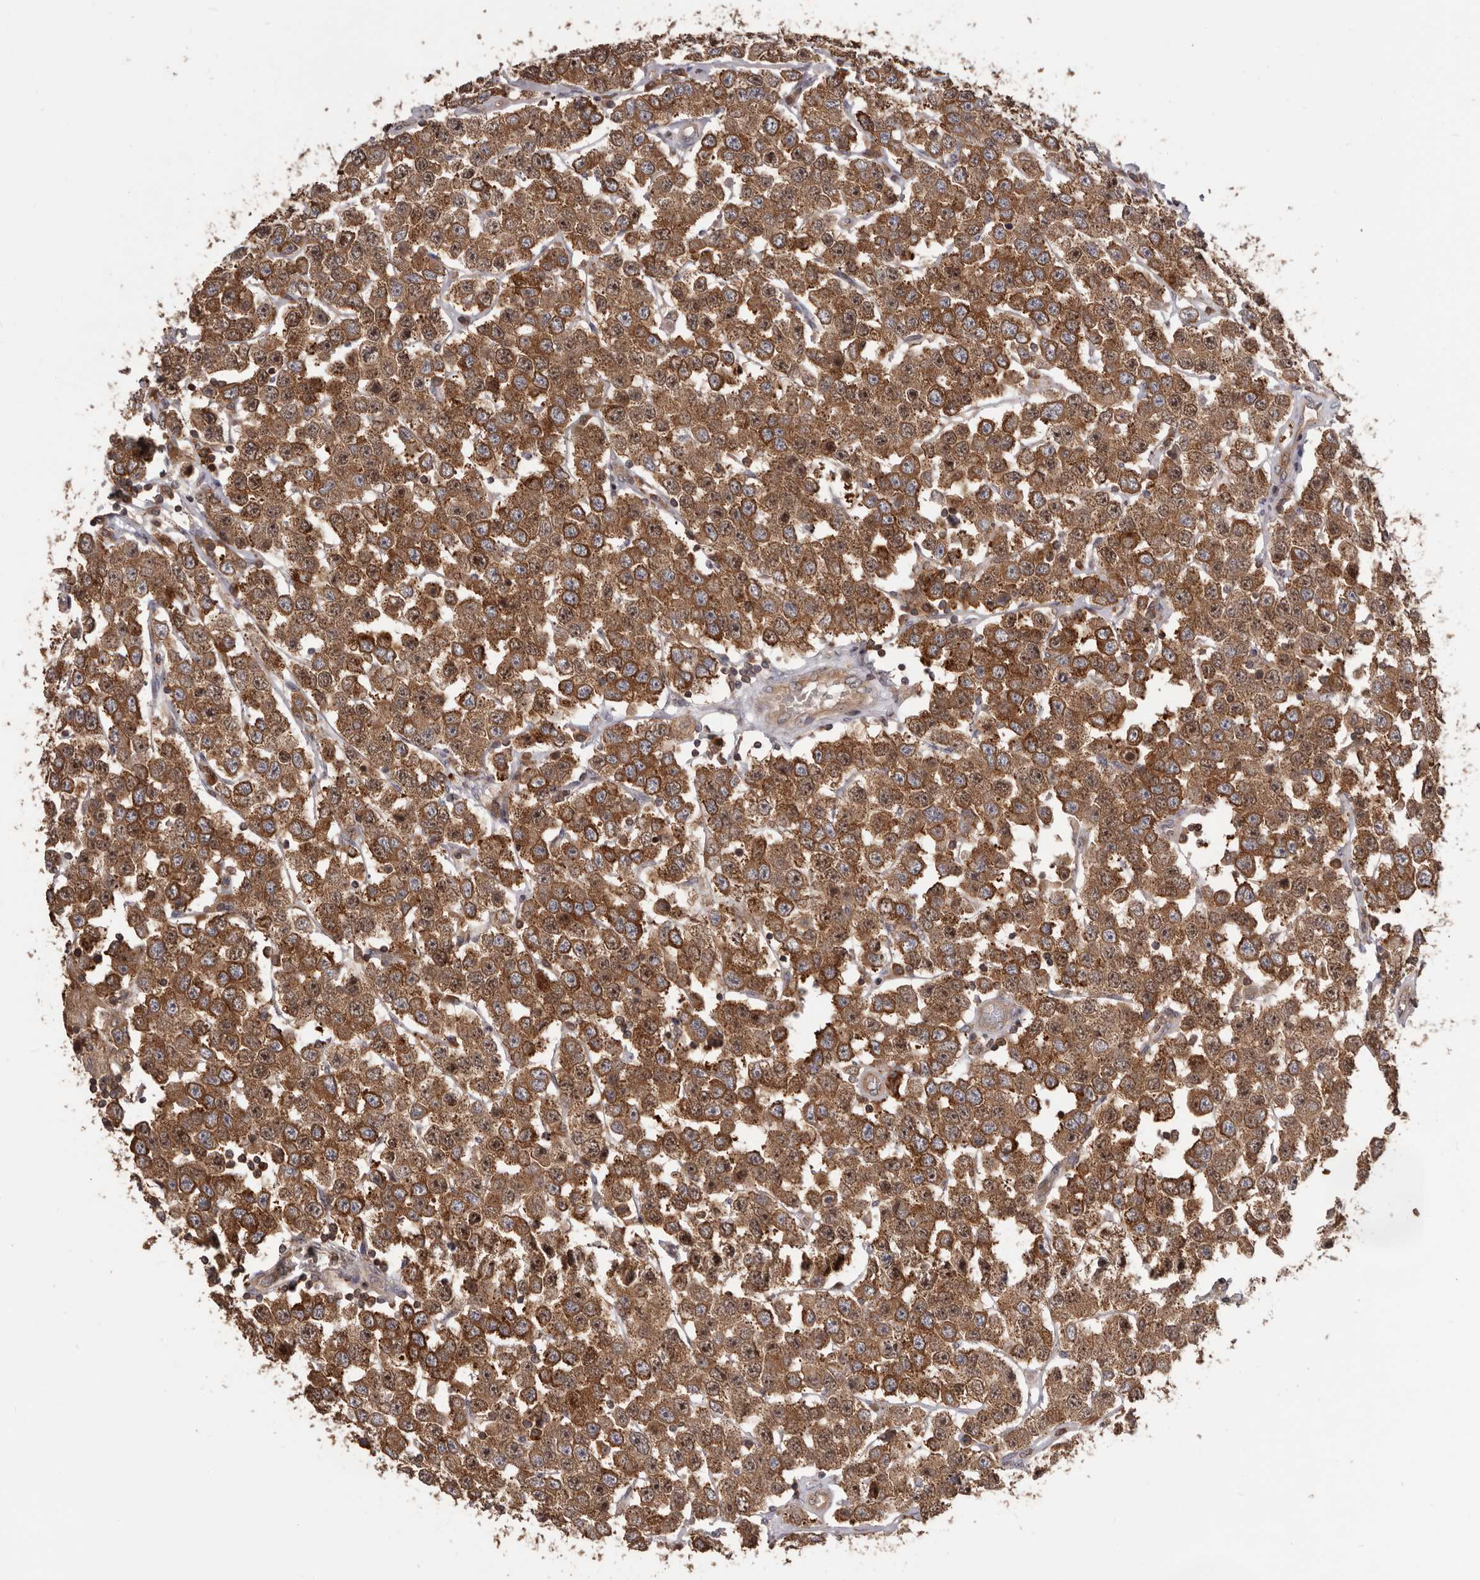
{"staining": {"intensity": "strong", "quantity": ">75%", "location": "cytoplasmic/membranous"}, "tissue": "testis cancer", "cell_type": "Tumor cells", "image_type": "cancer", "snomed": [{"axis": "morphology", "description": "Seminoma, NOS"}, {"axis": "topography", "description": "Testis"}], "caption": "The photomicrograph reveals a brown stain indicating the presence of a protein in the cytoplasmic/membranous of tumor cells in testis cancer (seminoma).", "gene": "HBS1L", "patient": {"sex": "male", "age": 28}}